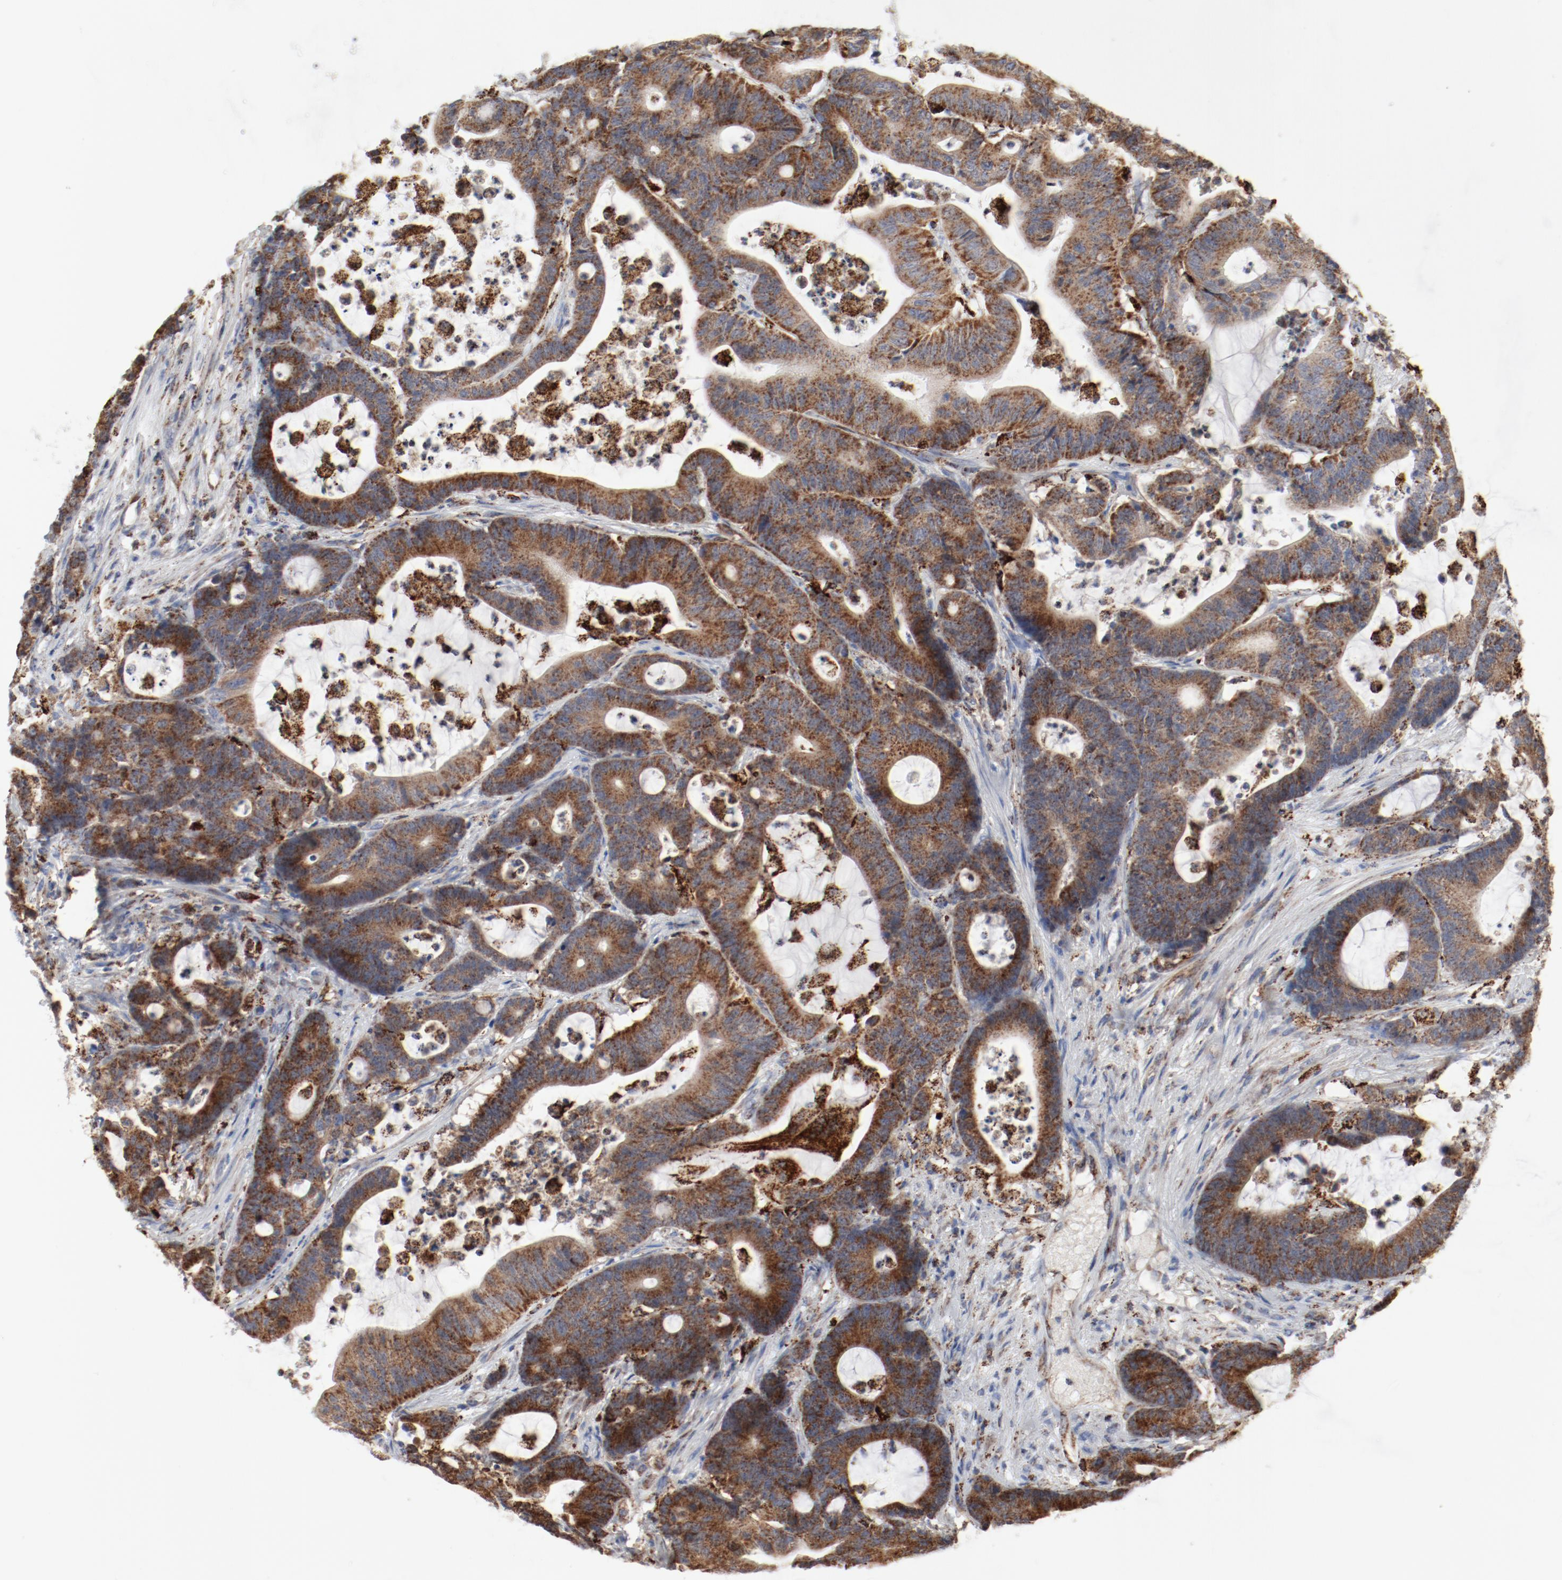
{"staining": {"intensity": "moderate", "quantity": ">75%", "location": "cytoplasmic/membranous"}, "tissue": "colorectal cancer", "cell_type": "Tumor cells", "image_type": "cancer", "snomed": [{"axis": "morphology", "description": "Adenocarcinoma, NOS"}, {"axis": "topography", "description": "Colon"}], "caption": "This is a photomicrograph of immunohistochemistry (IHC) staining of adenocarcinoma (colorectal), which shows moderate positivity in the cytoplasmic/membranous of tumor cells.", "gene": "SETD3", "patient": {"sex": "female", "age": 84}}